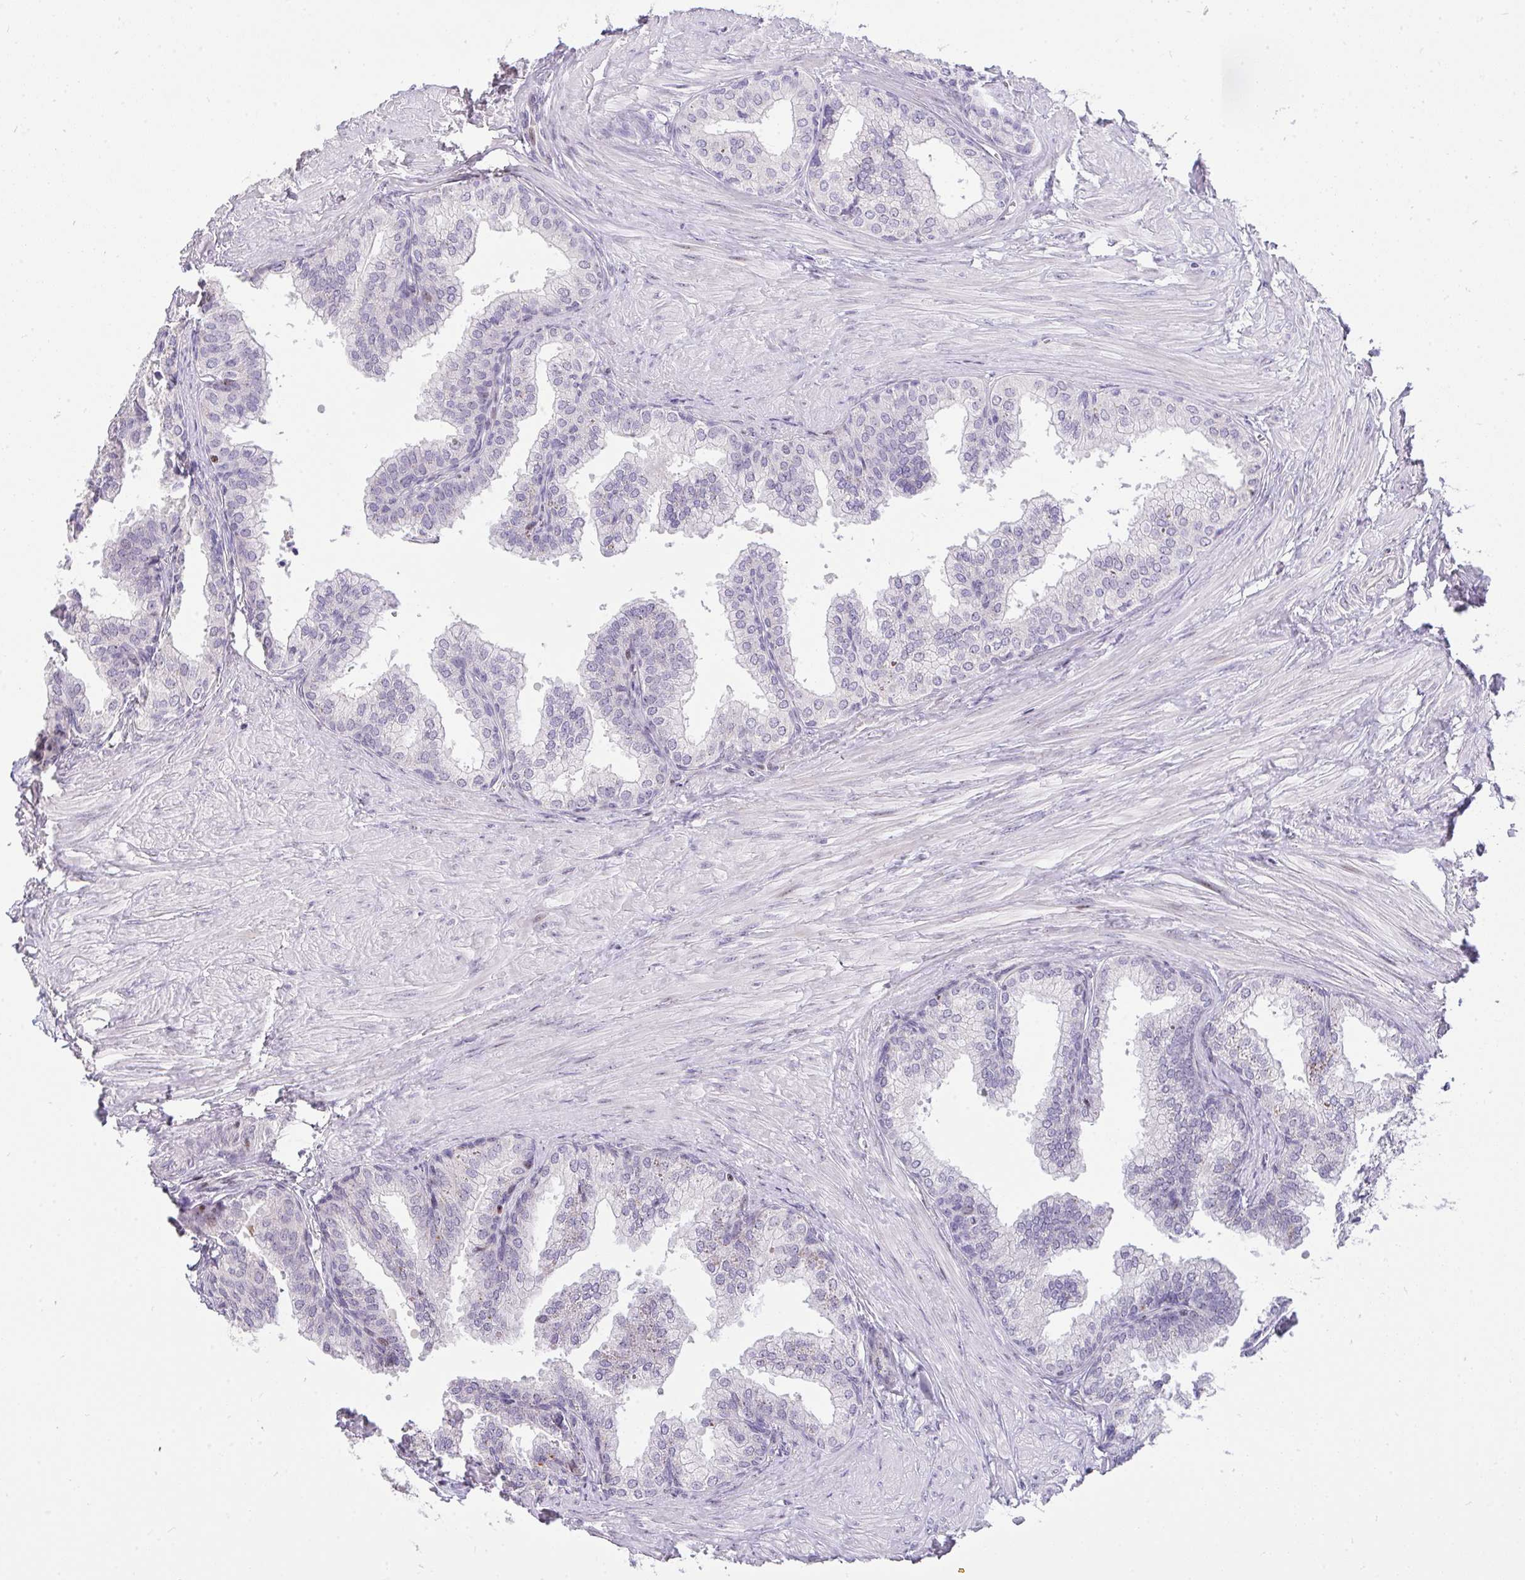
{"staining": {"intensity": "weak", "quantity": "<25%", "location": "nuclear"}, "tissue": "prostate", "cell_type": "Glandular cells", "image_type": "normal", "snomed": [{"axis": "morphology", "description": "Normal tissue, NOS"}, {"axis": "topography", "description": "Prostate"}, {"axis": "topography", "description": "Peripheral nerve tissue"}], "caption": "Glandular cells show no significant protein expression in normal prostate. (Immunohistochemistry (ihc), brightfield microscopy, high magnification).", "gene": "PLPPR3", "patient": {"sex": "male", "age": 55}}